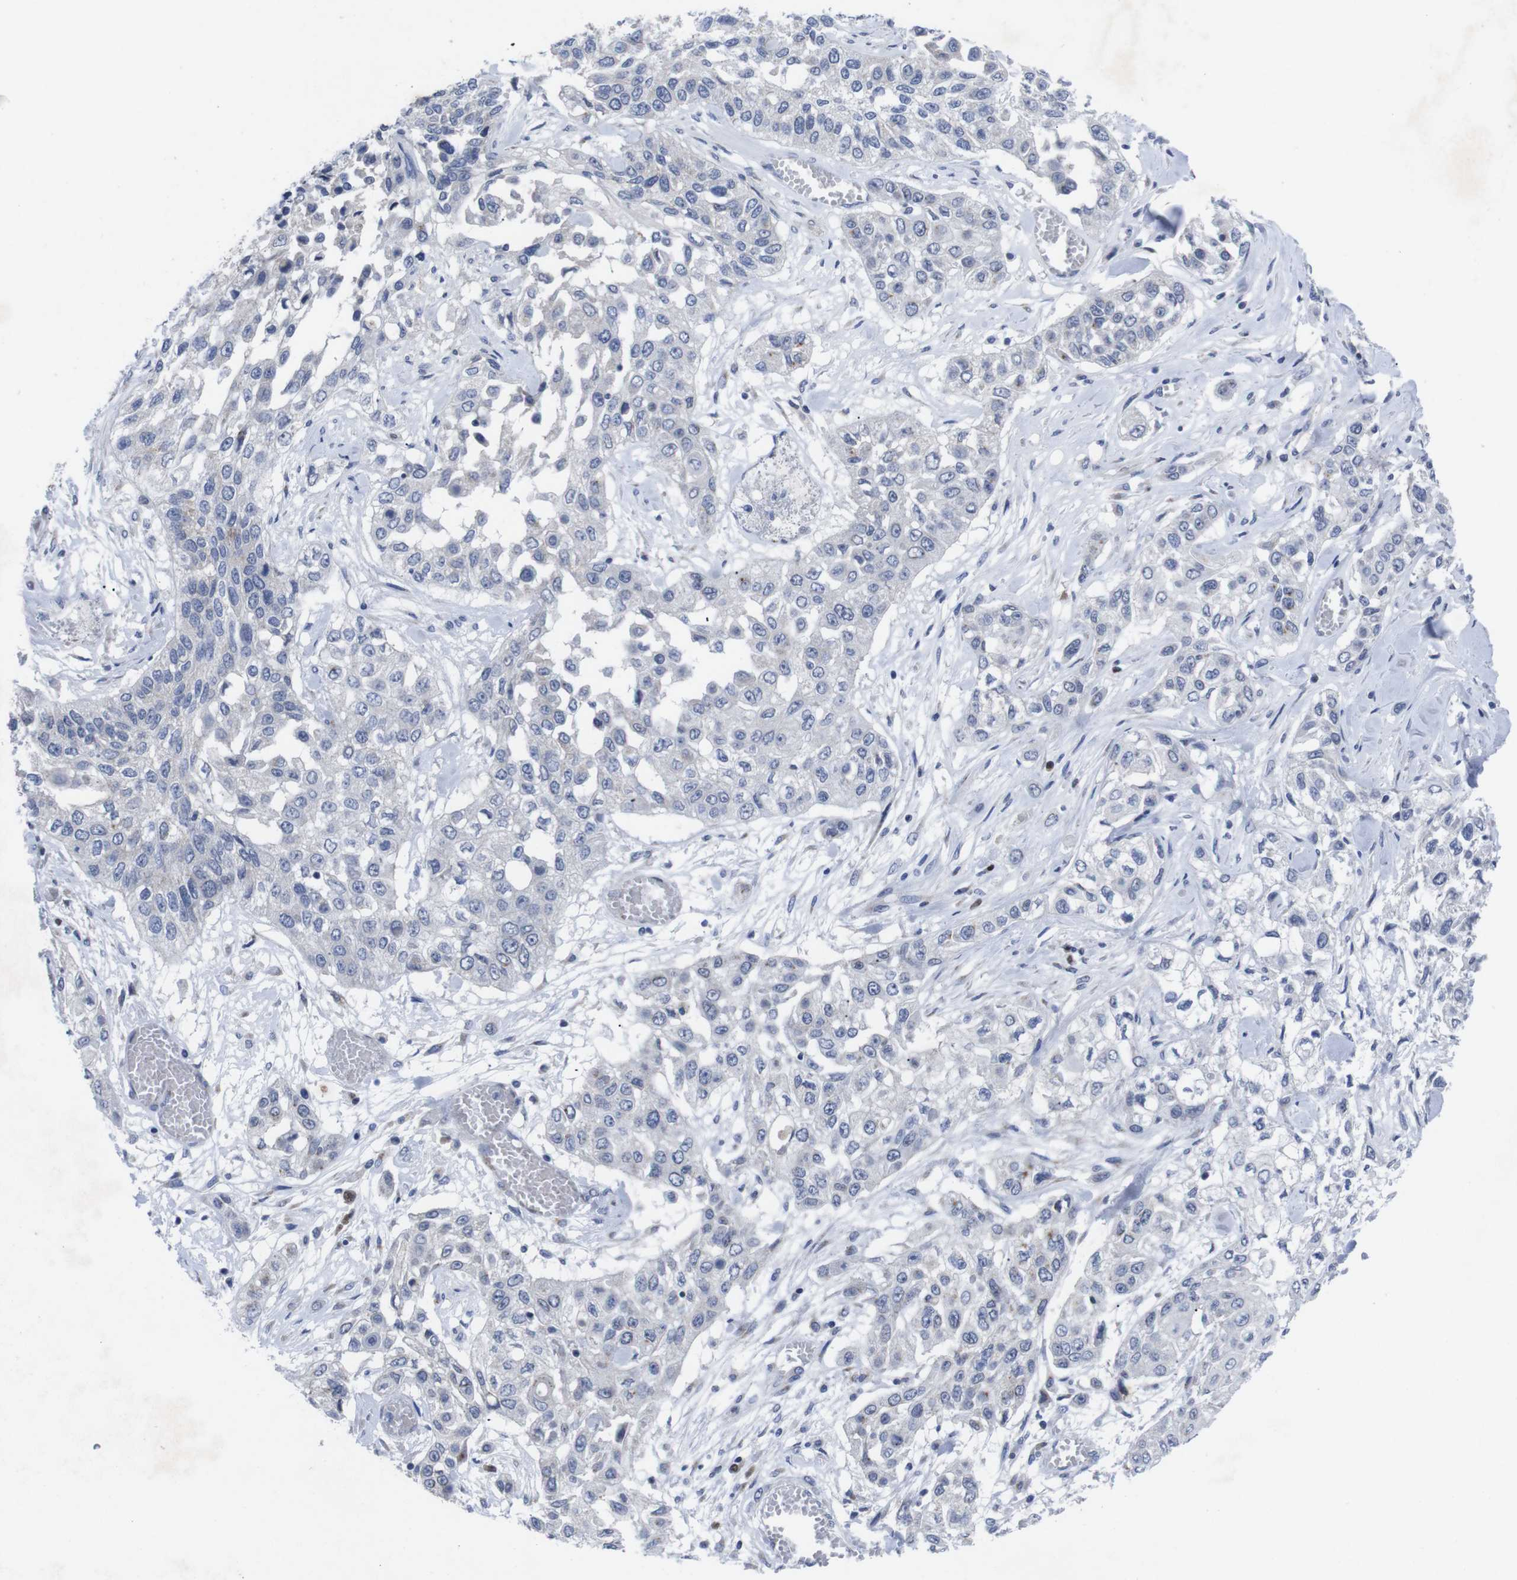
{"staining": {"intensity": "negative", "quantity": "none", "location": "none"}, "tissue": "lung cancer", "cell_type": "Tumor cells", "image_type": "cancer", "snomed": [{"axis": "morphology", "description": "Squamous cell carcinoma, NOS"}, {"axis": "topography", "description": "Lung"}], "caption": "High magnification brightfield microscopy of lung squamous cell carcinoma stained with DAB (3,3'-diaminobenzidine) (brown) and counterstained with hematoxylin (blue): tumor cells show no significant staining. Nuclei are stained in blue.", "gene": "IRF4", "patient": {"sex": "male", "age": 71}}